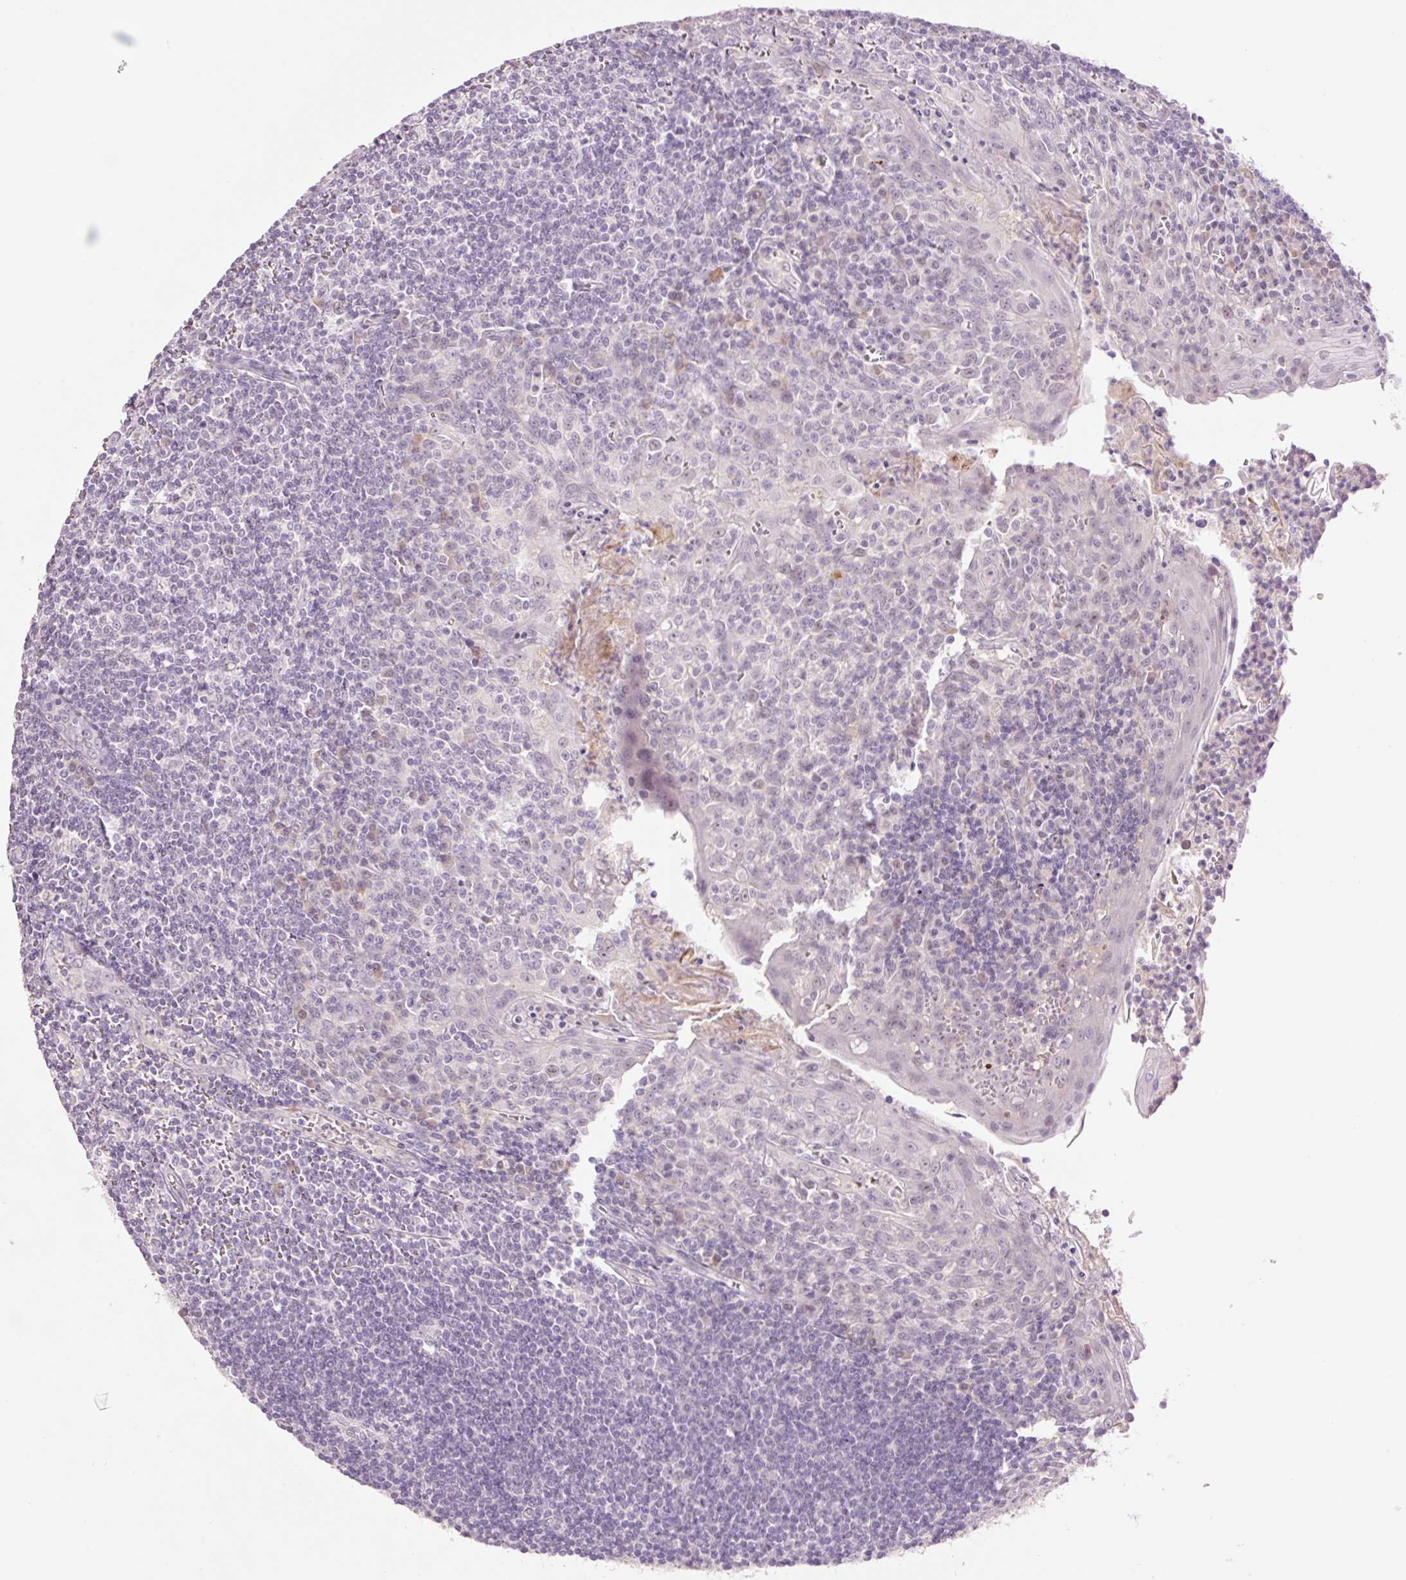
{"staining": {"intensity": "weak", "quantity": "<25%", "location": "nuclear"}, "tissue": "tonsil", "cell_type": "Germinal center cells", "image_type": "normal", "snomed": [{"axis": "morphology", "description": "Normal tissue, NOS"}, {"axis": "topography", "description": "Tonsil"}], "caption": "Germinal center cells show no significant positivity in unremarkable tonsil. Brightfield microscopy of immunohistochemistry stained with DAB (3,3'-diaminobenzidine) (brown) and hematoxylin (blue), captured at high magnification.", "gene": "LY6G6D", "patient": {"sex": "male", "age": 27}}